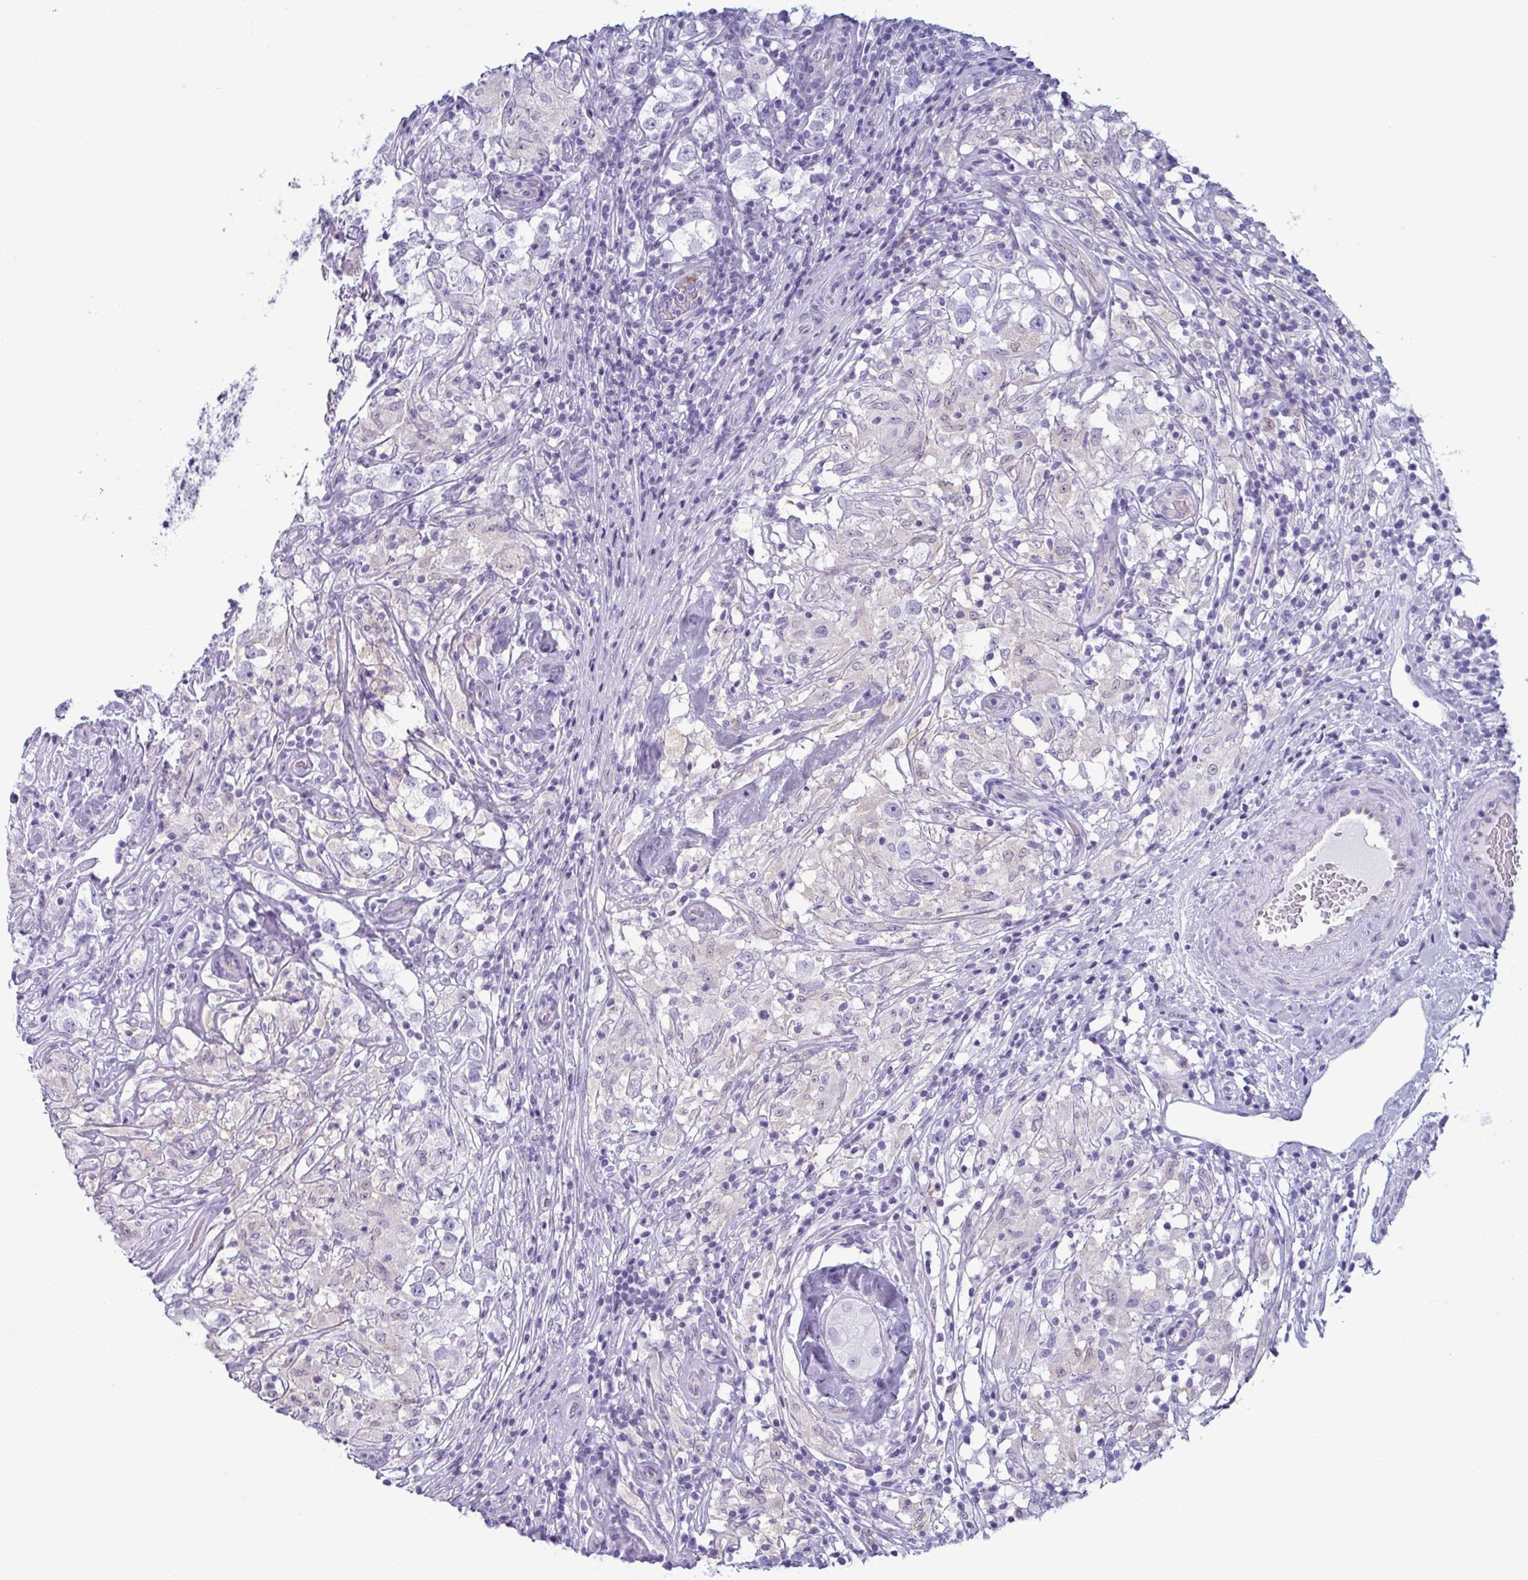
{"staining": {"intensity": "negative", "quantity": "none", "location": "none"}, "tissue": "testis cancer", "cell_type": "Tumor cells", "image_type": "cancer", "snomed": [{"axis": "morphology", "description": "Seminoma, NOS"}, {"axis": "topography", "description": "Testis"}], "caption": "This is an IHC histopathology image of testis cancer (seminoma). There is no positivity in tumor cells.", "gene": "CDA", "patient": {"sex": "male", "age": 46}}